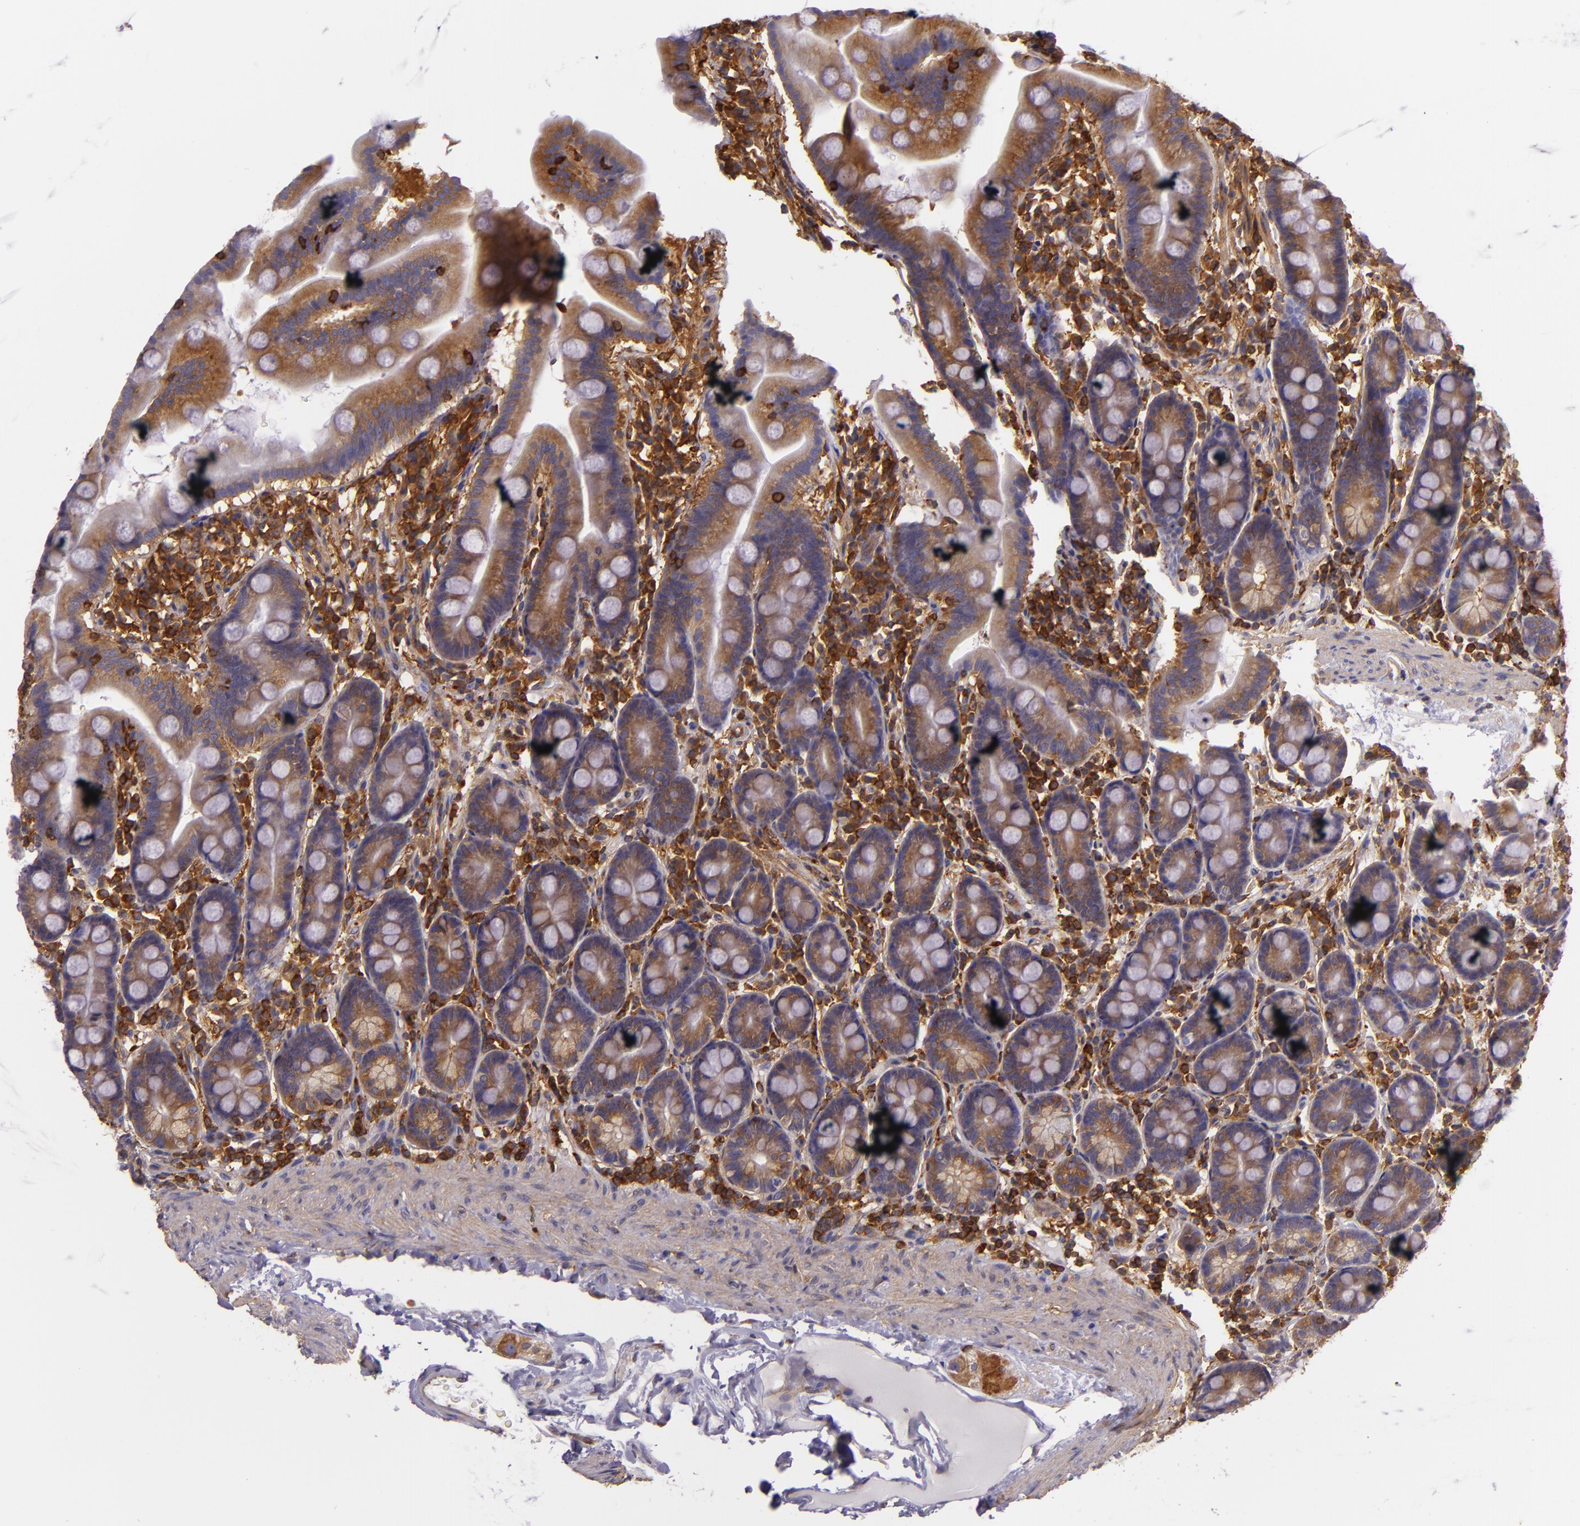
{"staining": {"intensity": "moderate", "quantity": ">75%", "location": "cytoplasmic/membranous"}, "tissue": "duodenum", "cell_type": "Glandular cells", "image_type": "normal", "snomed": [{"axis": "morphology", "description": "Normal tissue, NOS"}, {"axis": "topography", "description": "Duodenum"}], "caption": "Normal duodenum reveals moderate cytoplasmic/membranous expression in about >75% of glandular cells, visualized by immunohistochemistry. The staining was performed using DAB to visualize the protein expression in brown, while the nuclei were stained in blue with hematoxylin (Magnification: 20x).", "gene": "TLN1", "patient": {"sex": "male", "age": 50}}